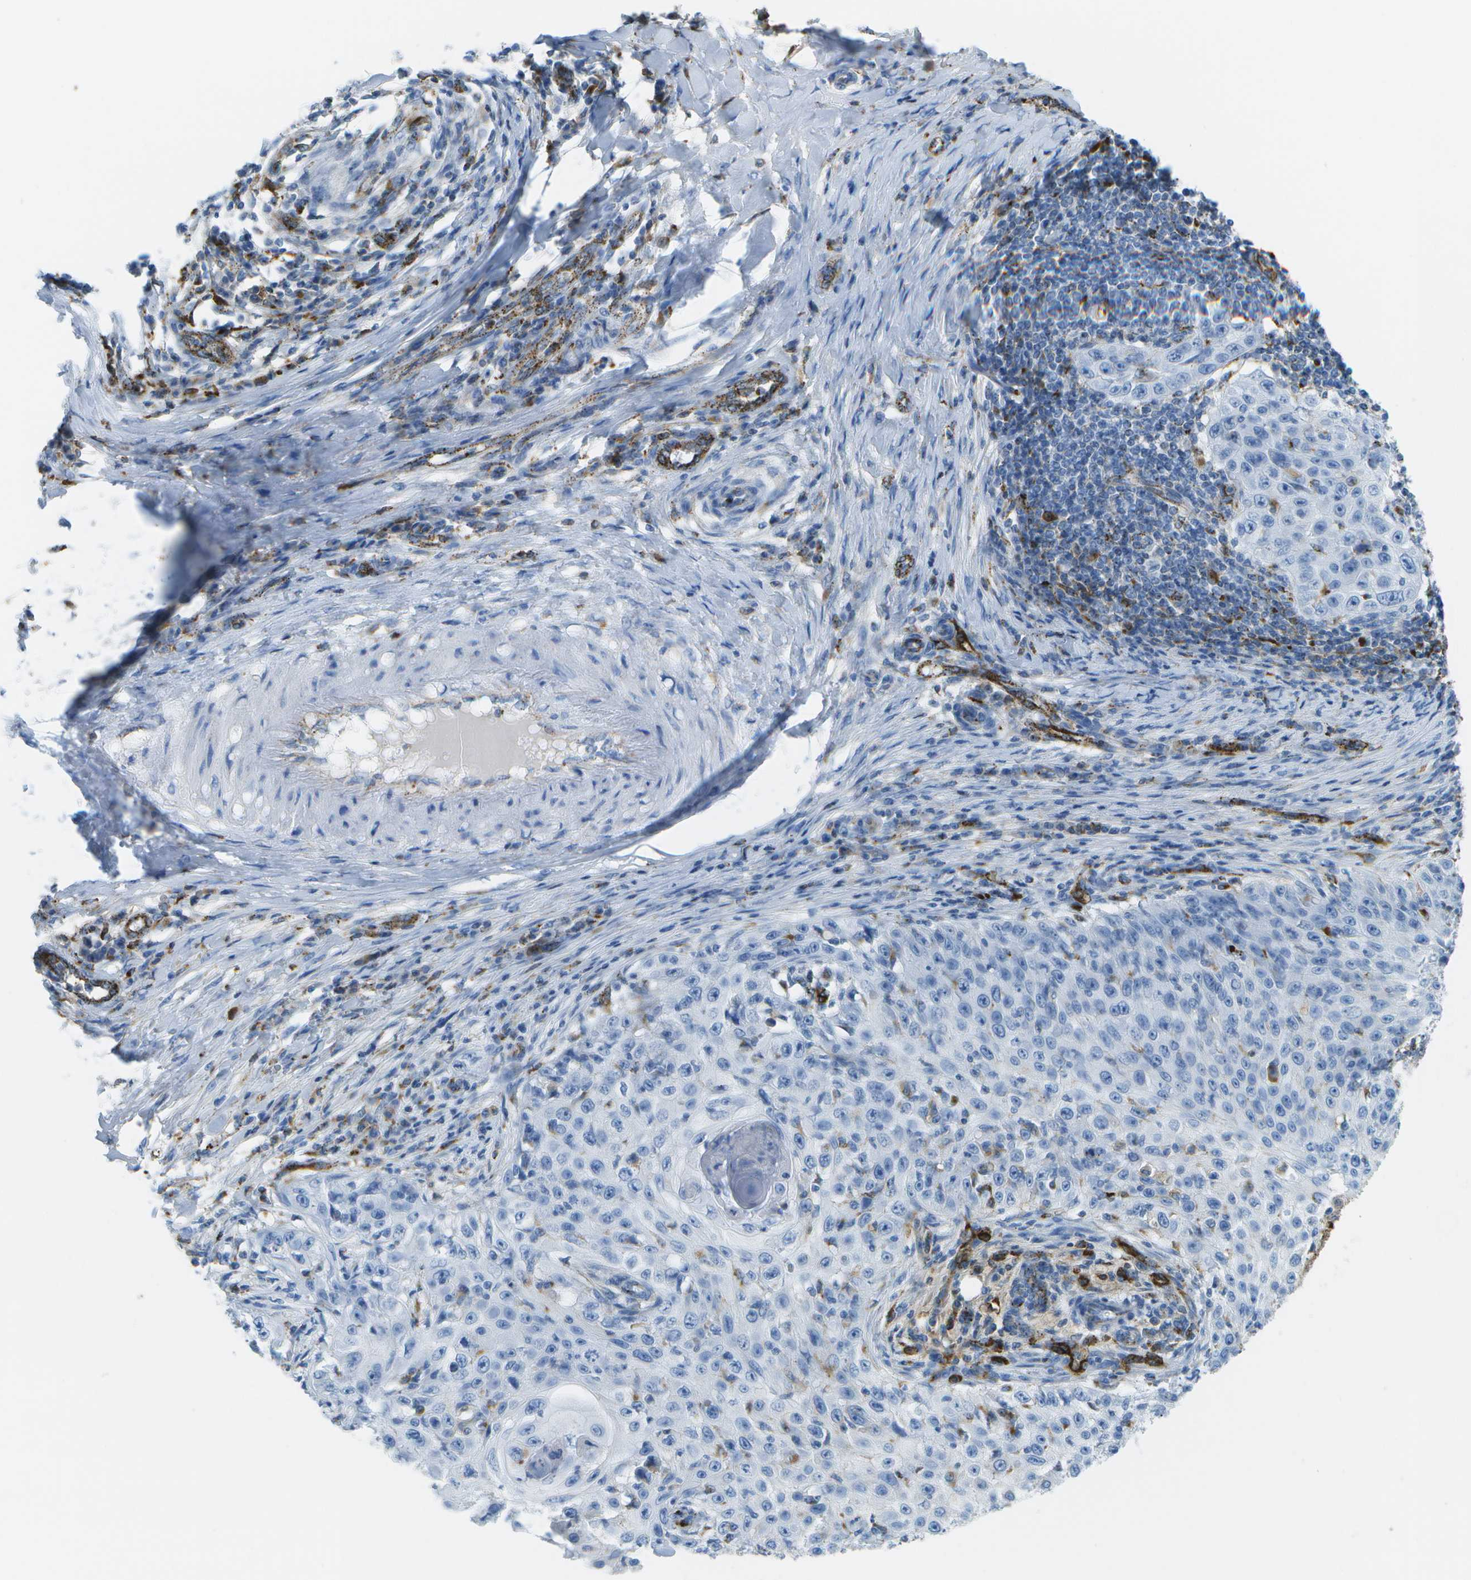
{"staining": {"intensity": "negative", "quantity": "none", "location": "none"}, "tissue": "skin cancer", "cell_type": "Tumor cells", "image_type": "cancer", "snomed": [{"axis": "morphology", "description": "Squamous cell carcinoma, NOS"}, {"axis": "topography", "description": "Skin"}], "caption": "This is an immunohistochemistry (IHC) image of skin cancer. There is no positivity in tumor cells.", "gene": "PRCP", "patient": {"sex": "male", "age": 86}}